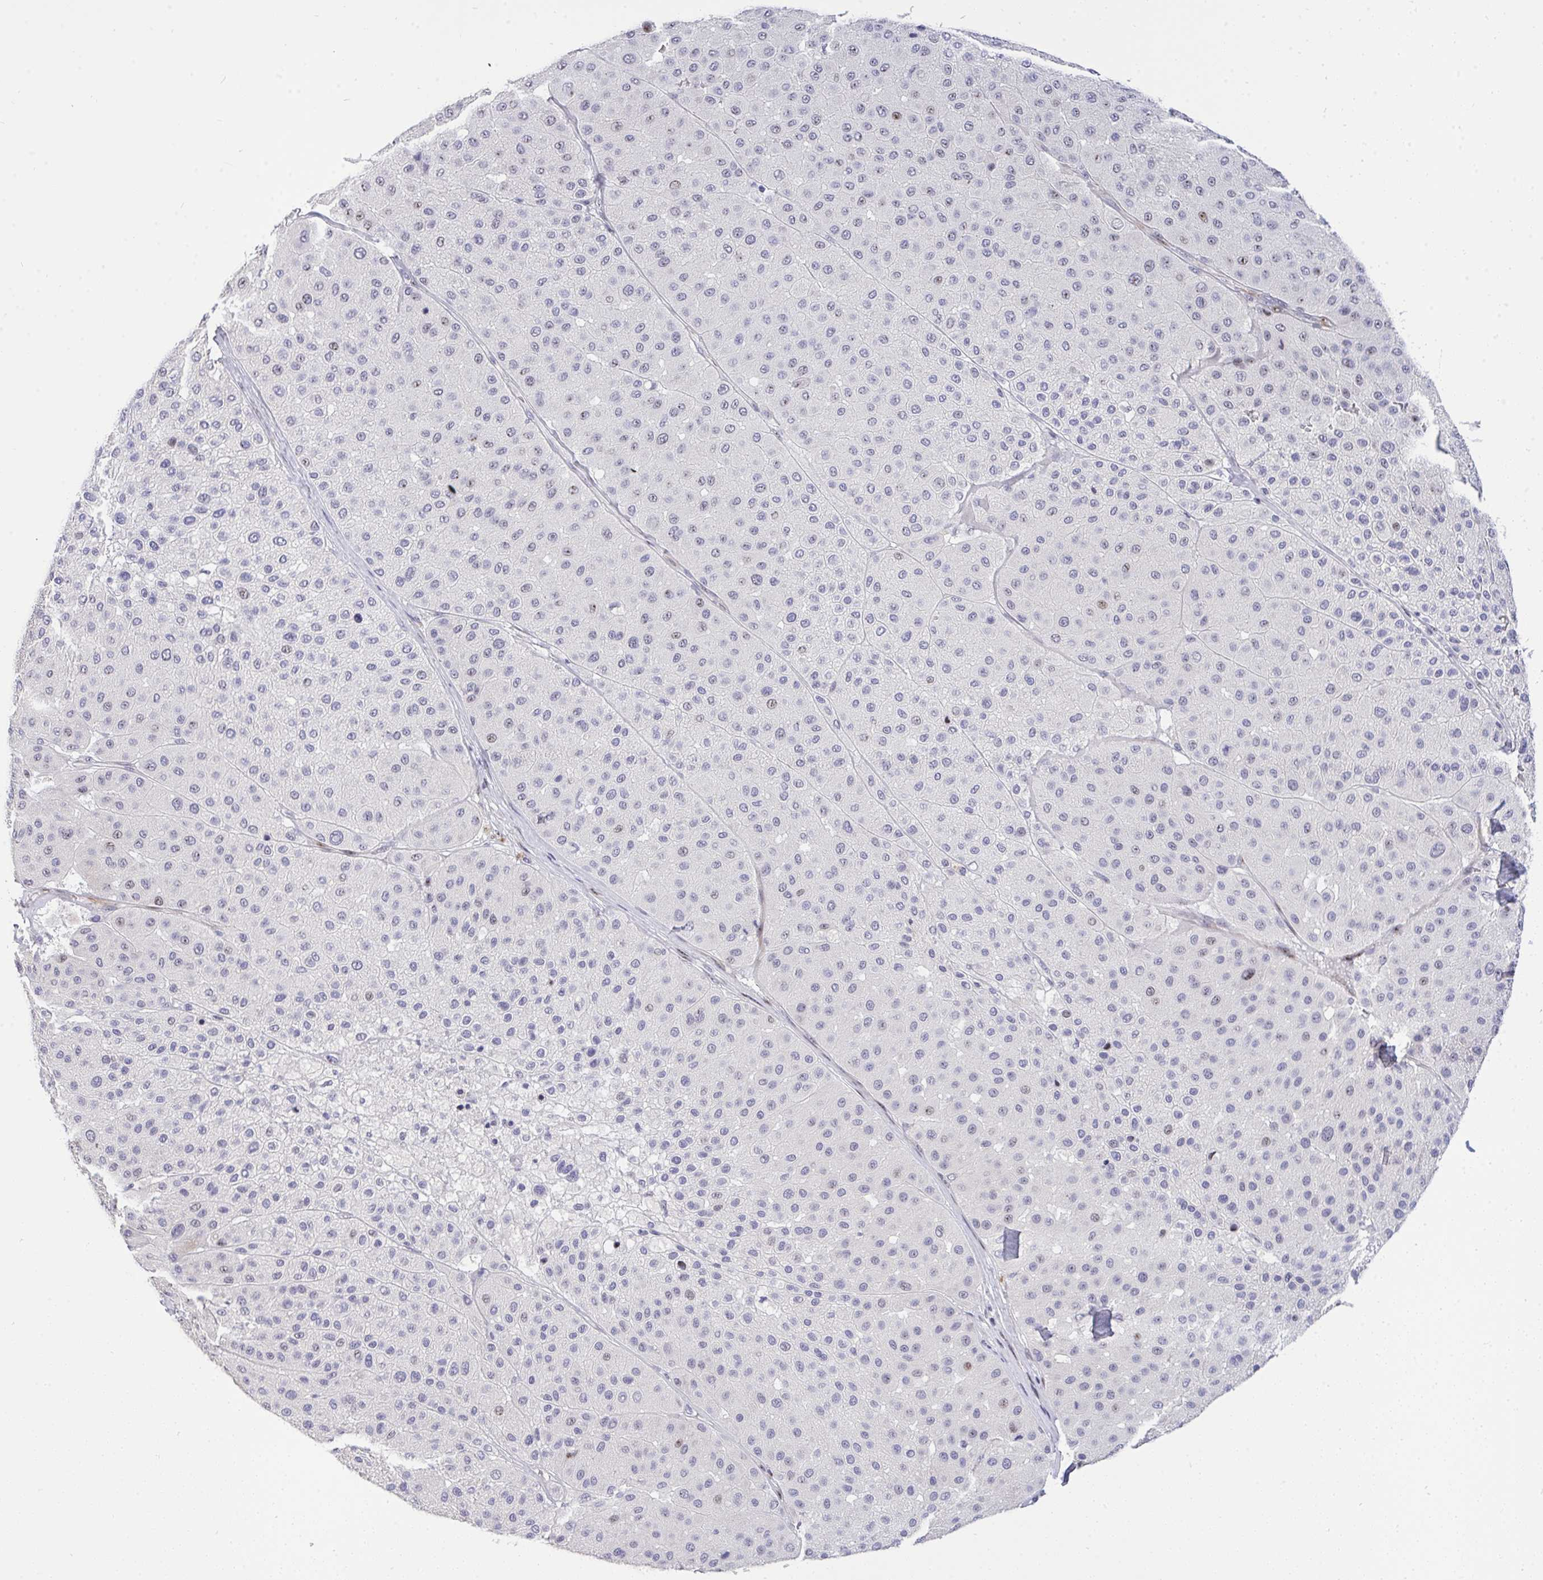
{"staining": {"intensity": "weak", "quantity": "<25%", "location": "nuclear"}, "tissue": "melanoma", "cell_type": "Tumor cells", "image_type": "cancer", "snomed": [{"axis": "morphology", "description": "Malignant melanoma, Metastatic site"}, {"axis": "topography", "description": "Smooth muscle"}], "caption": "IHC histopathology image of neoplastic tissue: melanoma stained with DAB displays no significant protein positivity in tumor cells. (IHC, brightfield microscopy, high magnification).", "gene": "PLPPR3", "patient": {"sex": "male", "age": 41}}